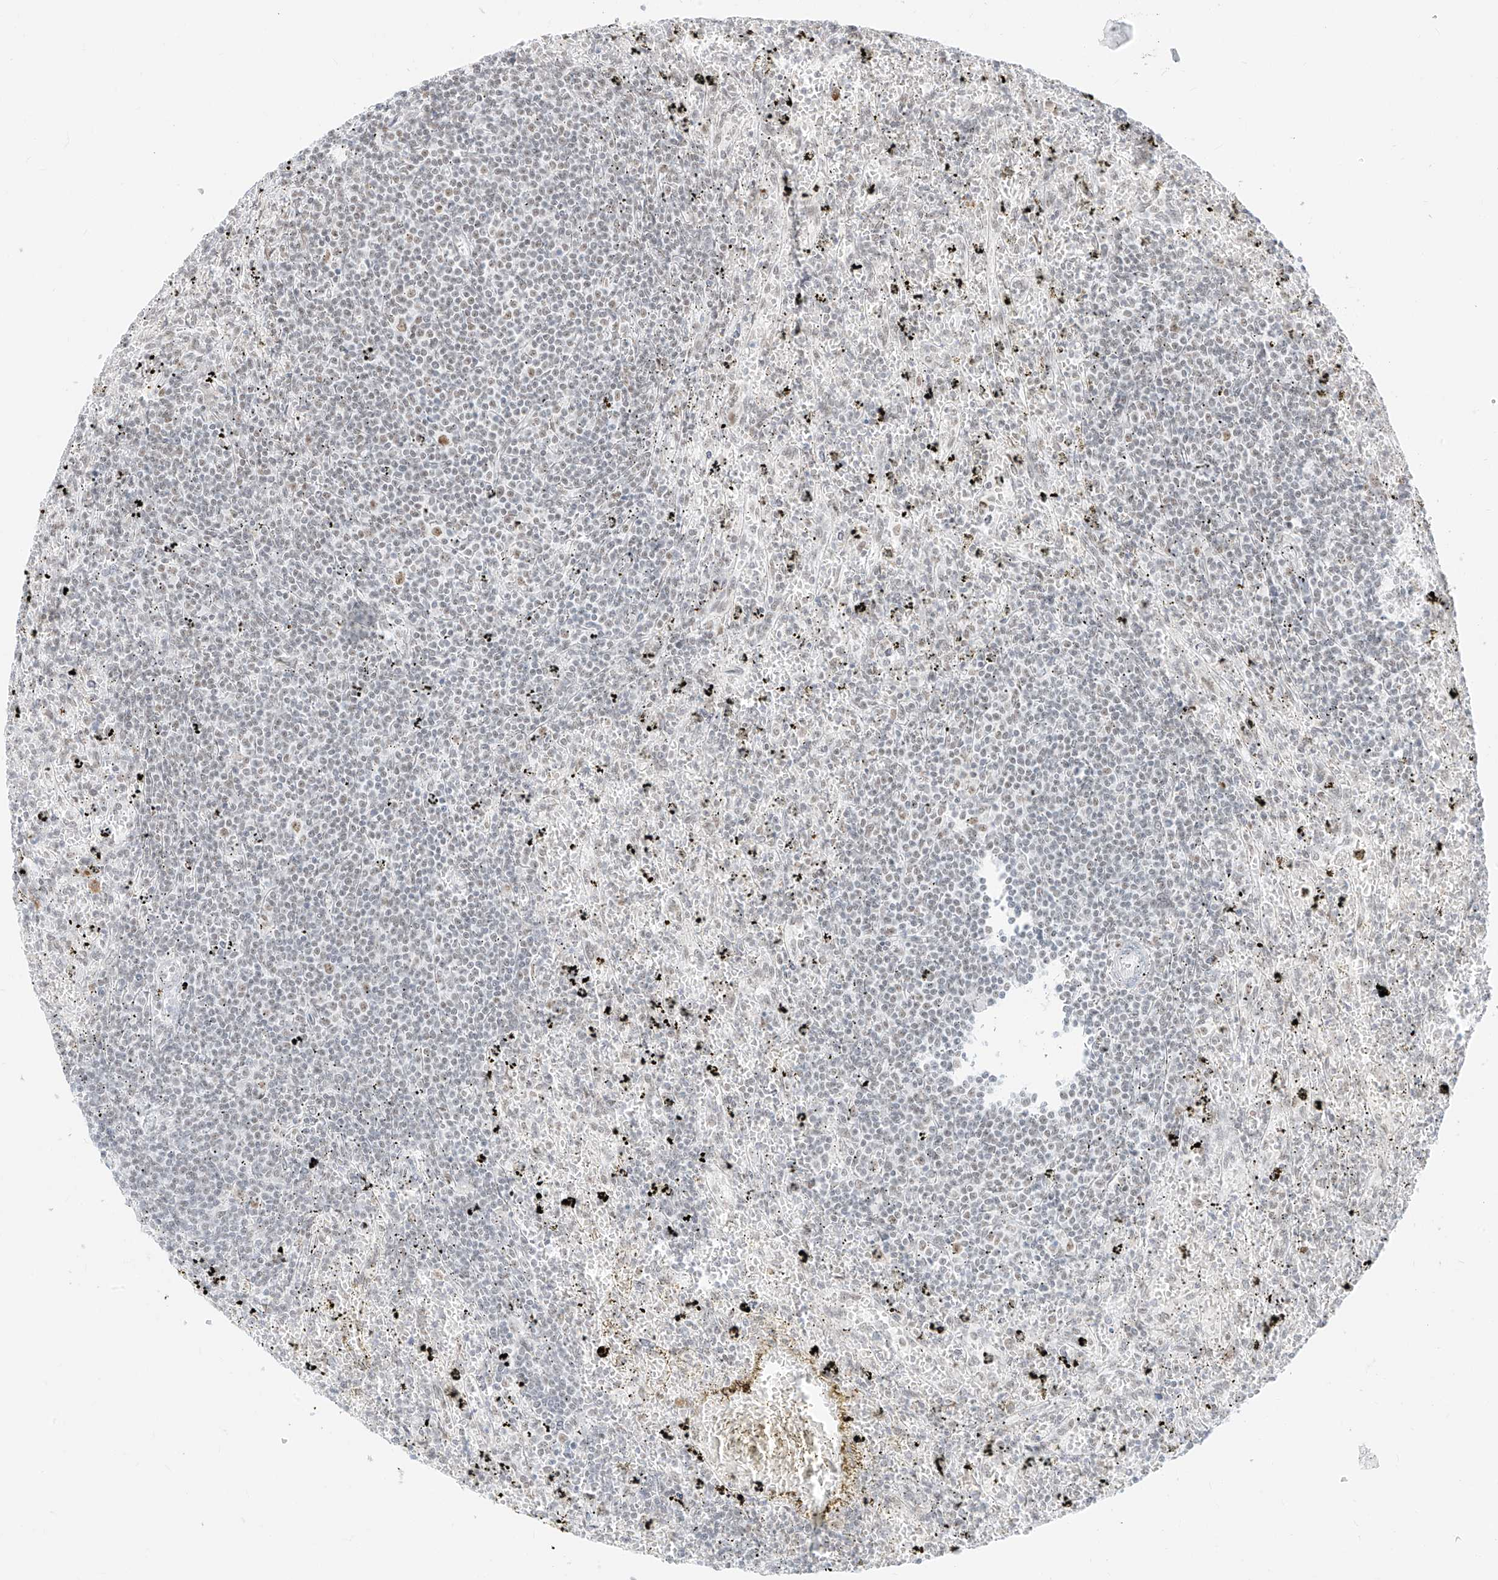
{"staining": {"intensity": "weak", "quantity": "<25%", "location": "nuclear"}, "tissue": "lymphoma", "cell_type": "Tumor cells", "image_type": "cancer", "snomed": [{"axis": "morphology", "description": "Malignant lymphoma, non-Hodgkin's type, Low grade"}, {"axis": "topography", "description": "Spleen"}], "caption": "High magnification brightfield microscopy of lymphoma stained with DAB (brown) and counterstained with hematoxylin (blue): tumor cells show no significant positivity.", "gene": "SUPT5H", "patient": {"sex": "male", "age": 76}}